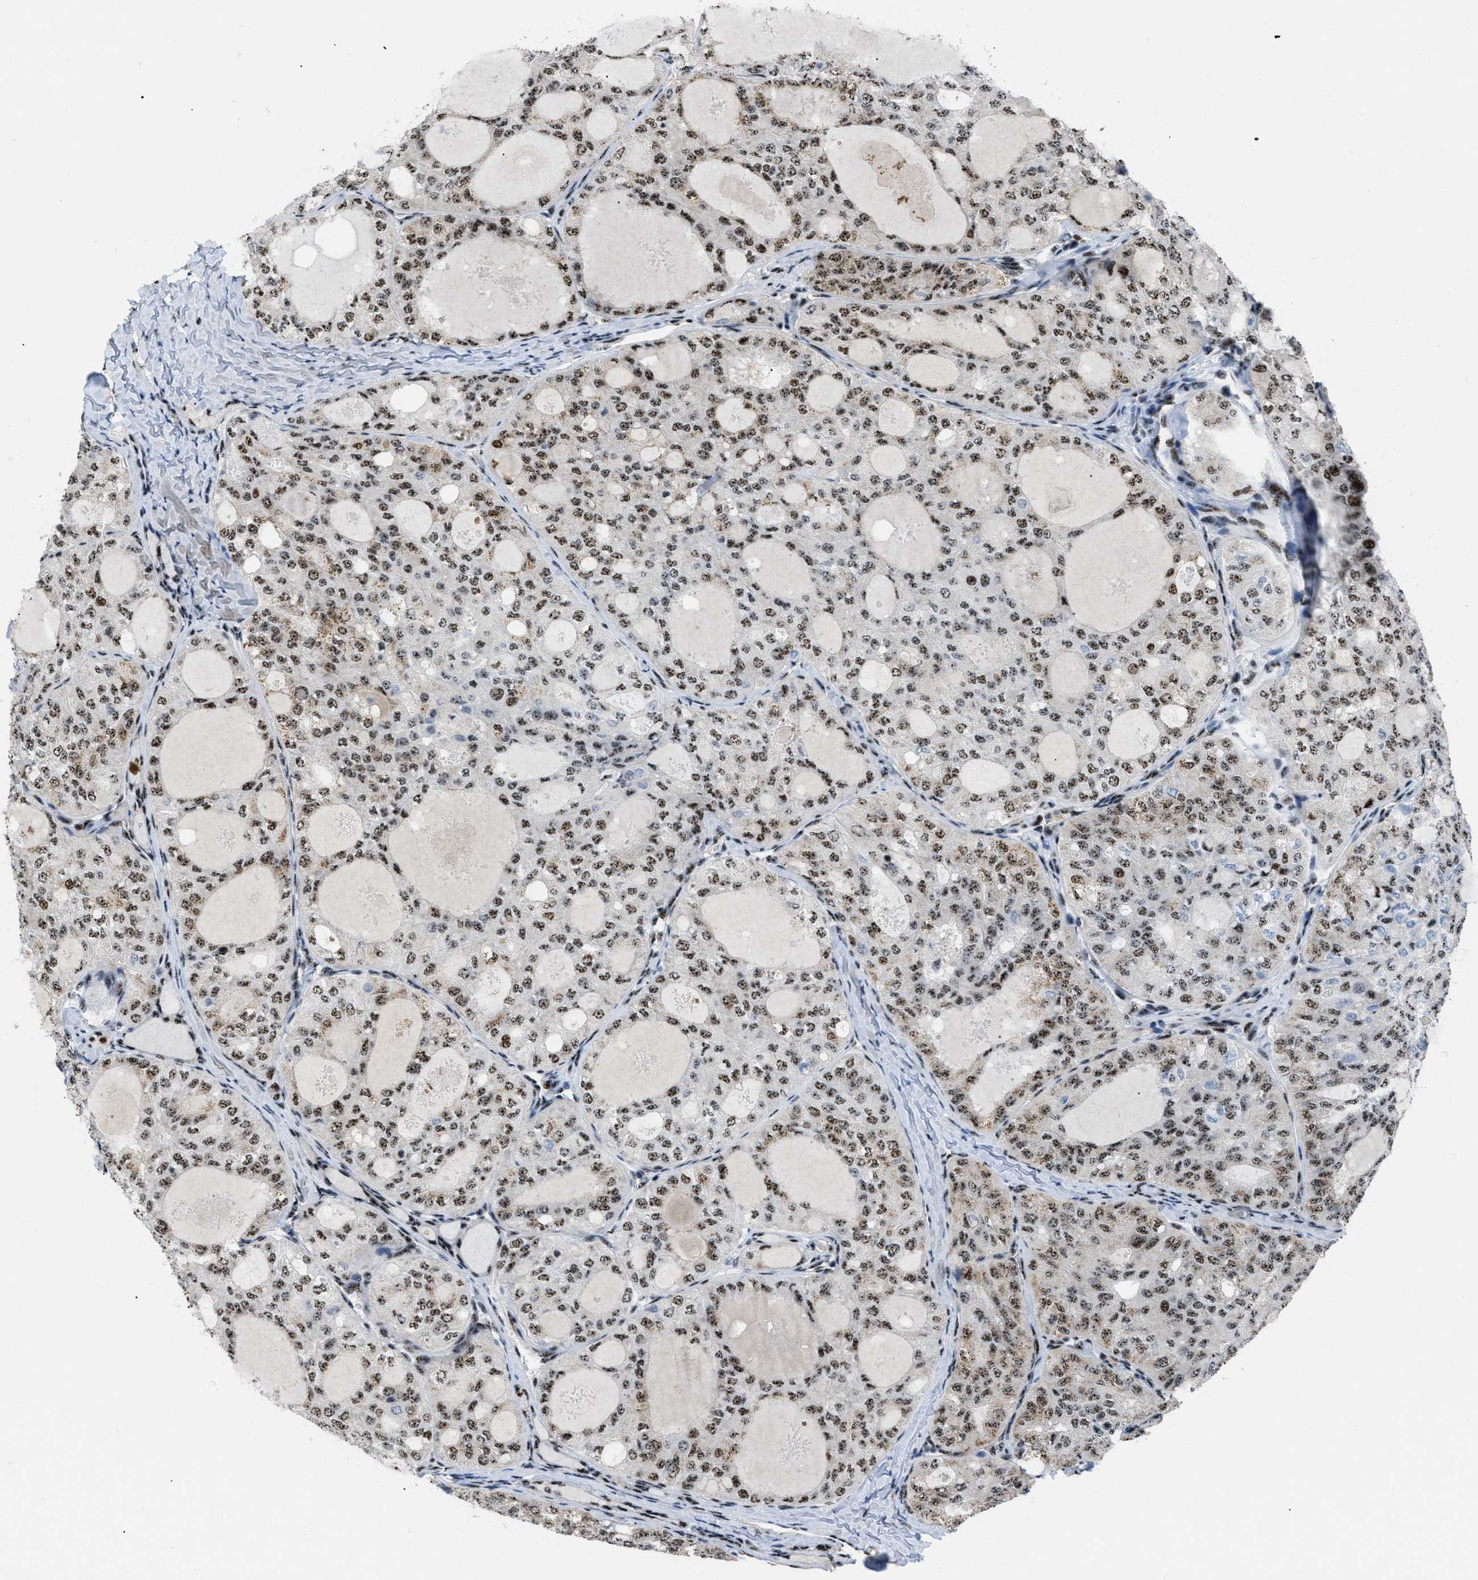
{"staining": {"intensity": "moderate", "quantity": ">75%", "location": "nuclear"}, "tissue": "thyroid cancer", "cell_type": "Tumor cells", "image_type": "cancer", "snomed": [{"axis": "morphology", "description": "Follicular adenoma carcinoma, NOS"}, {"axis": "topography", "description": "Thyroid gland"}], "caption": "An image of human thyroid follicular adenoma carcinoma stained for a protein reveals moderate nuclear brown staining in tumor cells.", "gene": "CDR2", "patient": {"sex": "male", "age": 75}}